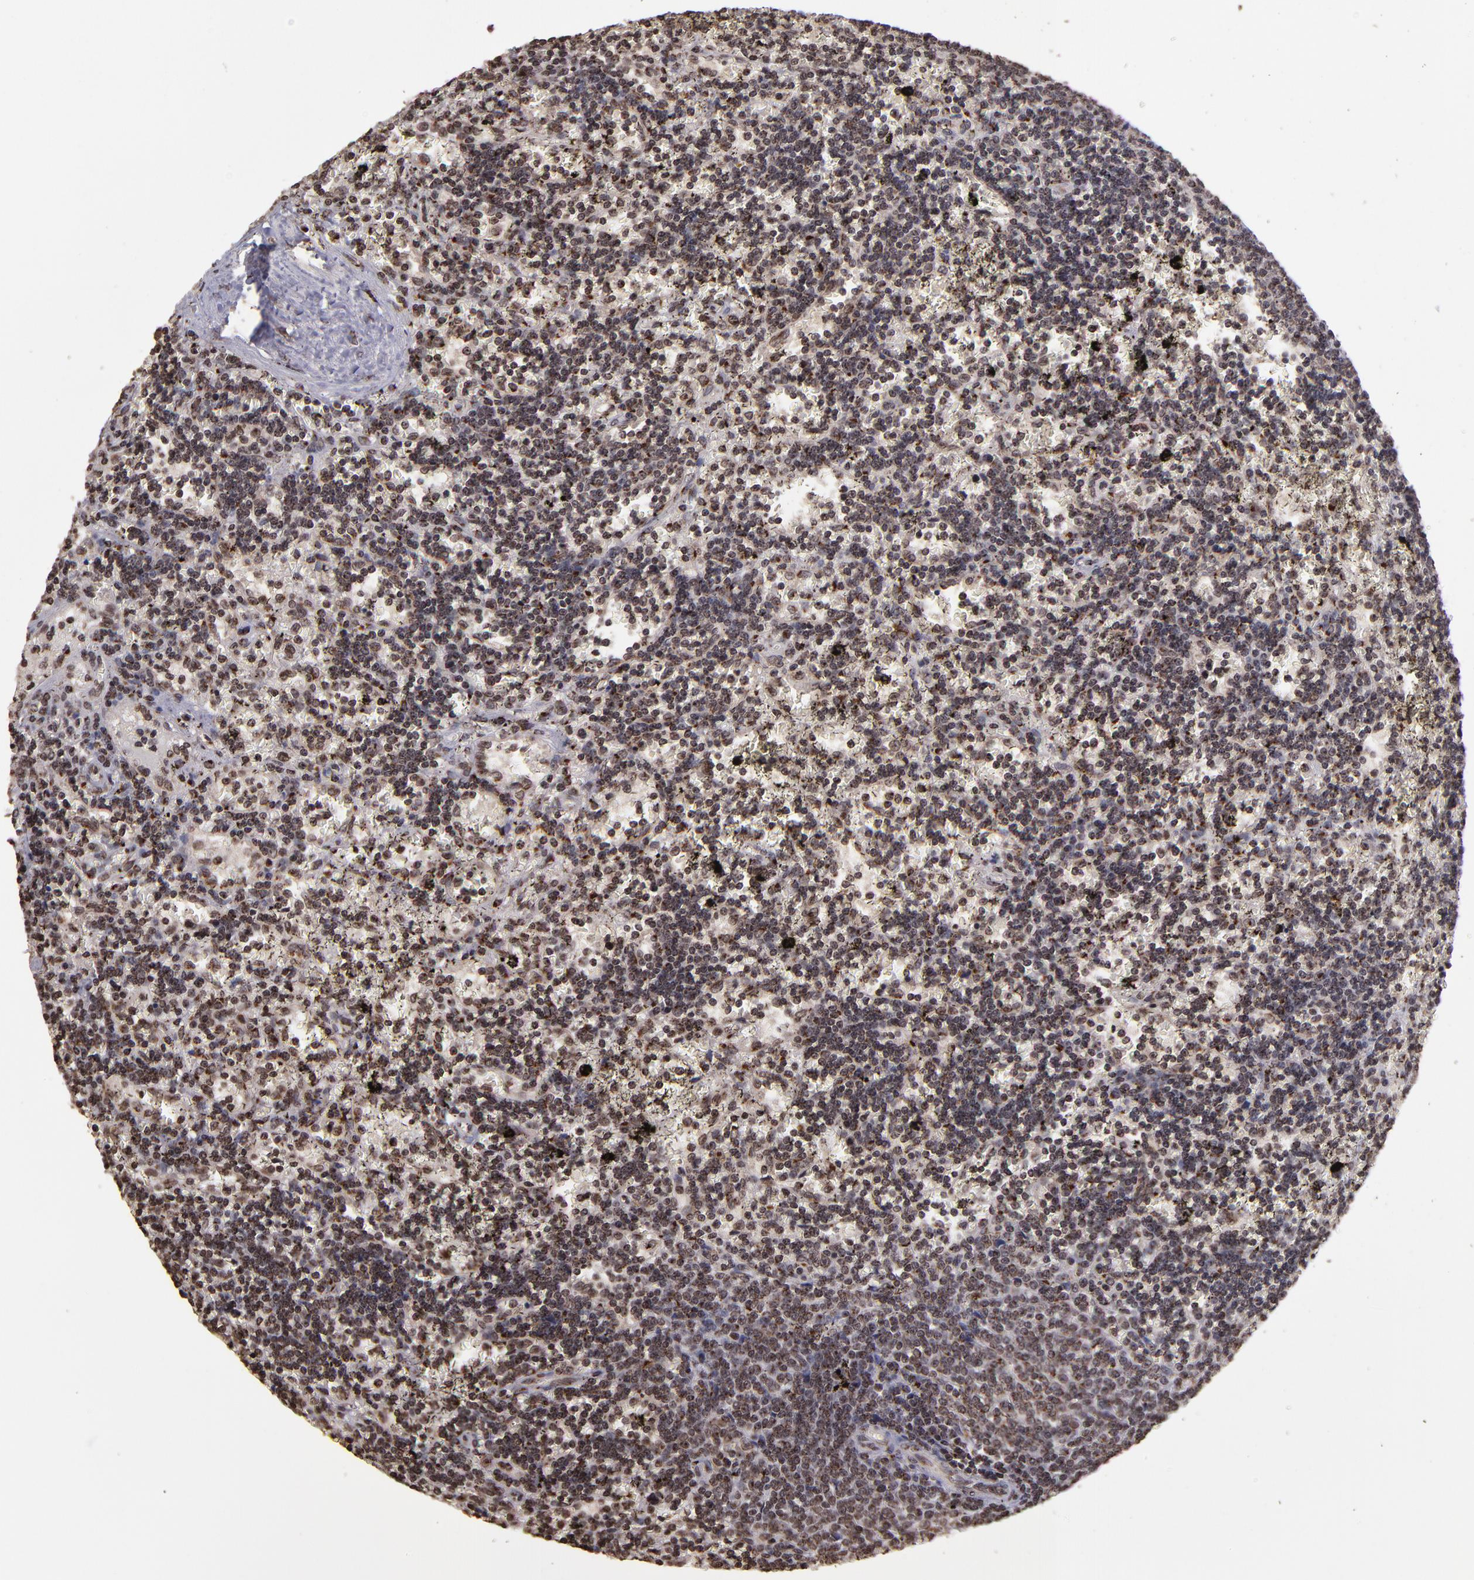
{"staining": {"intensity": "strong", "quantity": ">75%", "location": "nuclear"}, "tissue": "lymphoma", "cell_type": "Tumor cells", "image_type": "cancer", "snomed": [{"axis": "morphology", "description": "Malignant lymphoma, non-Hodgkin's type, Low grade"}, {"axis": "topography", "description": "Spleen"}], "caption": "Immunohistochemistry (DAB) staining of human malignant lymphoma, non-Hodgkin's type (low-grade) reveals strong nuclear protein staining in approximately >75% of tumor cells. Using DAB (3,3'-diaminobenzidine) (brown) and hematoxylin (blue) stains, captured at high magnification using brightfield microscopy.", "gene": "CSDC2", "patient": {"sex": "male", "age": 60}}